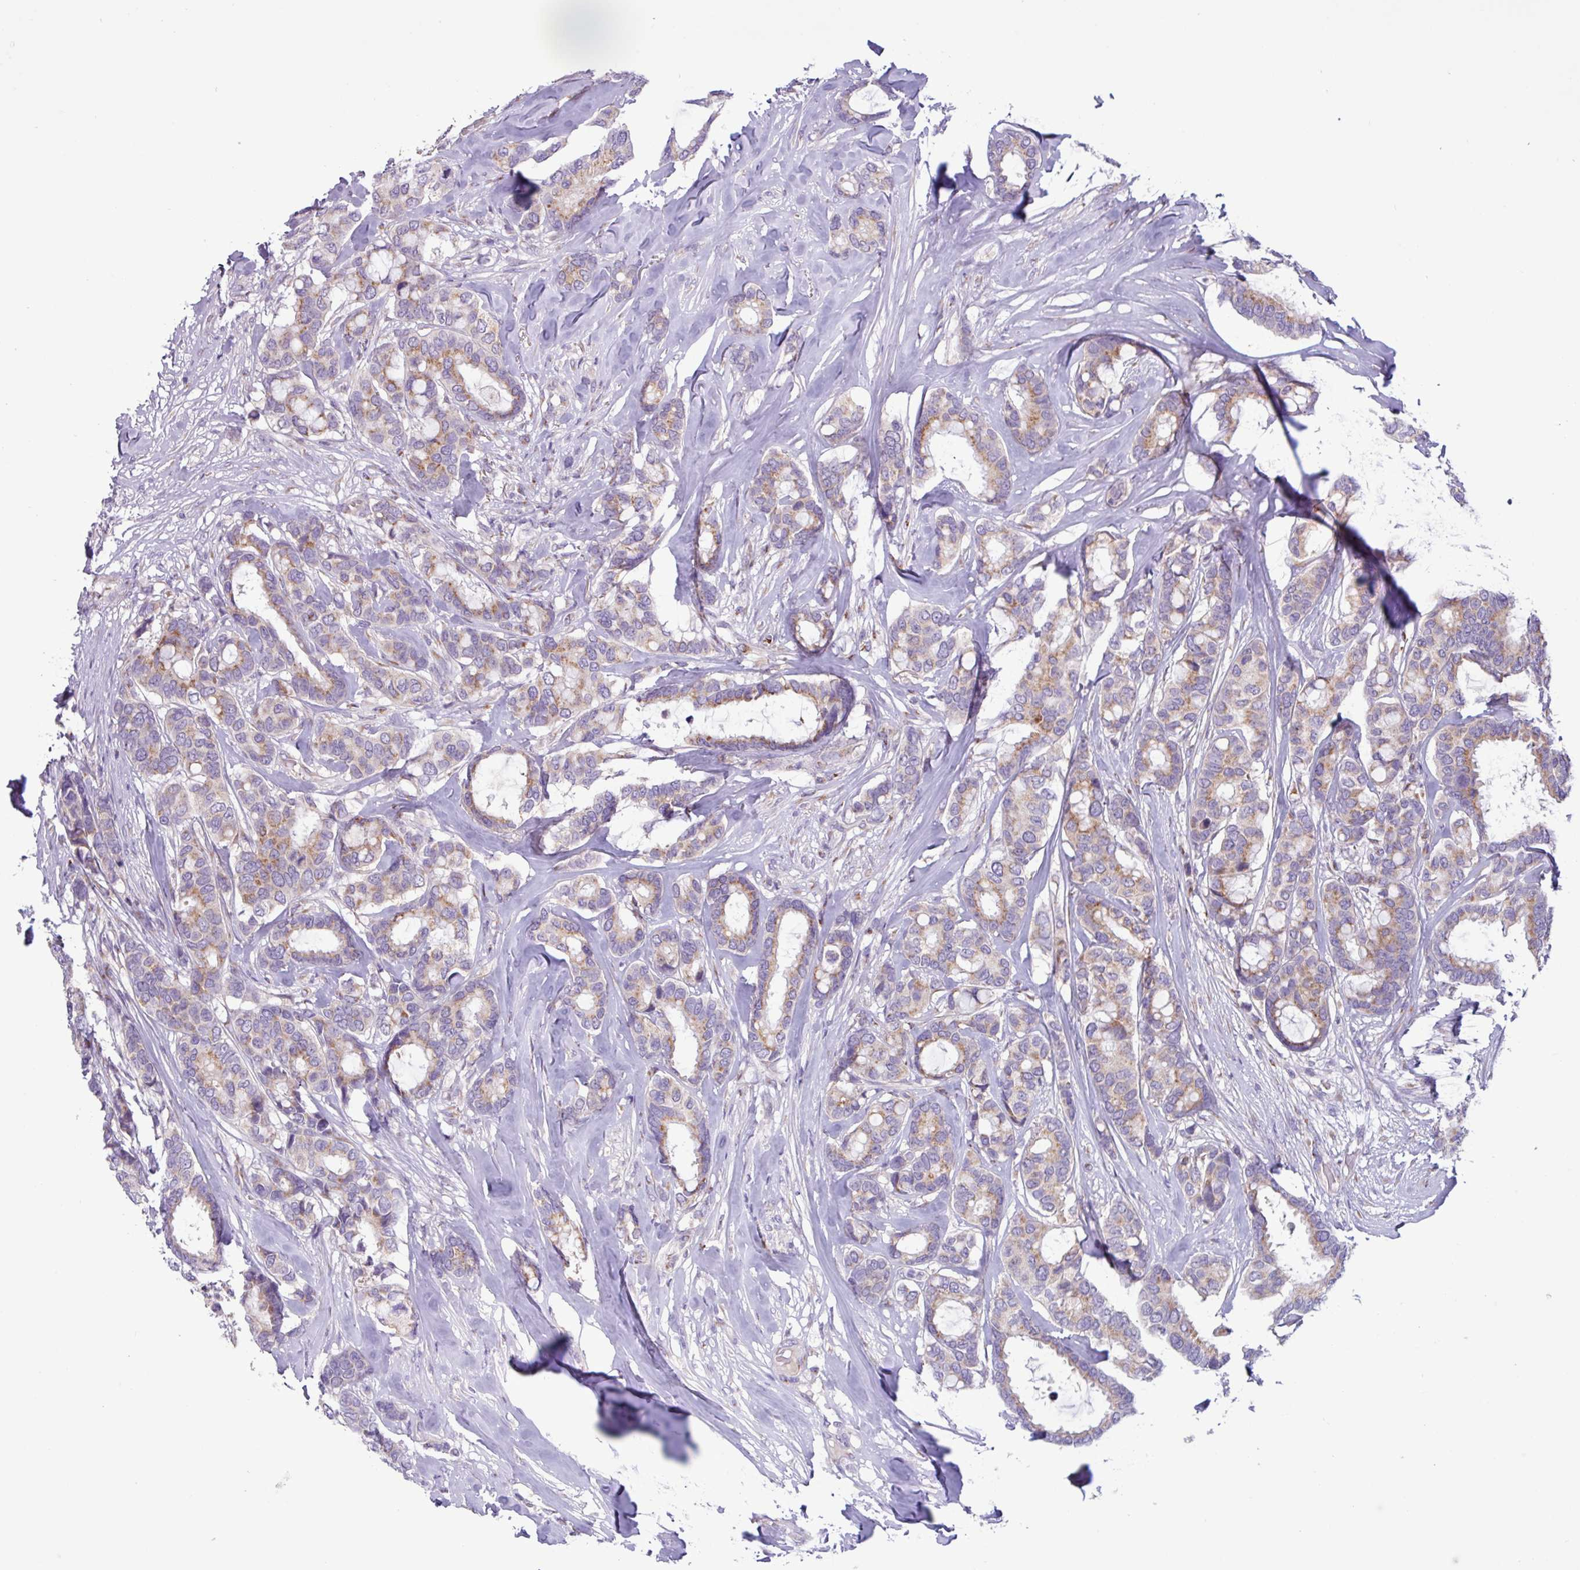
{"staining": {"intensity": "moderate", "quantity": "25%-75%", "location": "cytoplasmic/membranous"}, "tissue": "breast cancer", "cell_type": "Tumor cells", "image_type": "cancer", "snomed": [{"axis": "morphology", "description": "Duct carcinoma"}, {"axis": "topography", "description": "Breast"}], "caption": "Moderate cytoplasmic/membranous protein expression is identified in approximately 25%-75% of tumor cells in breast cancer (invasive ductal carcinoma). The protein is shown in brown color, while the nuclei are stained blue.", "gene": "STIMATE", "patient": {"sex": "female", "age": 87}}